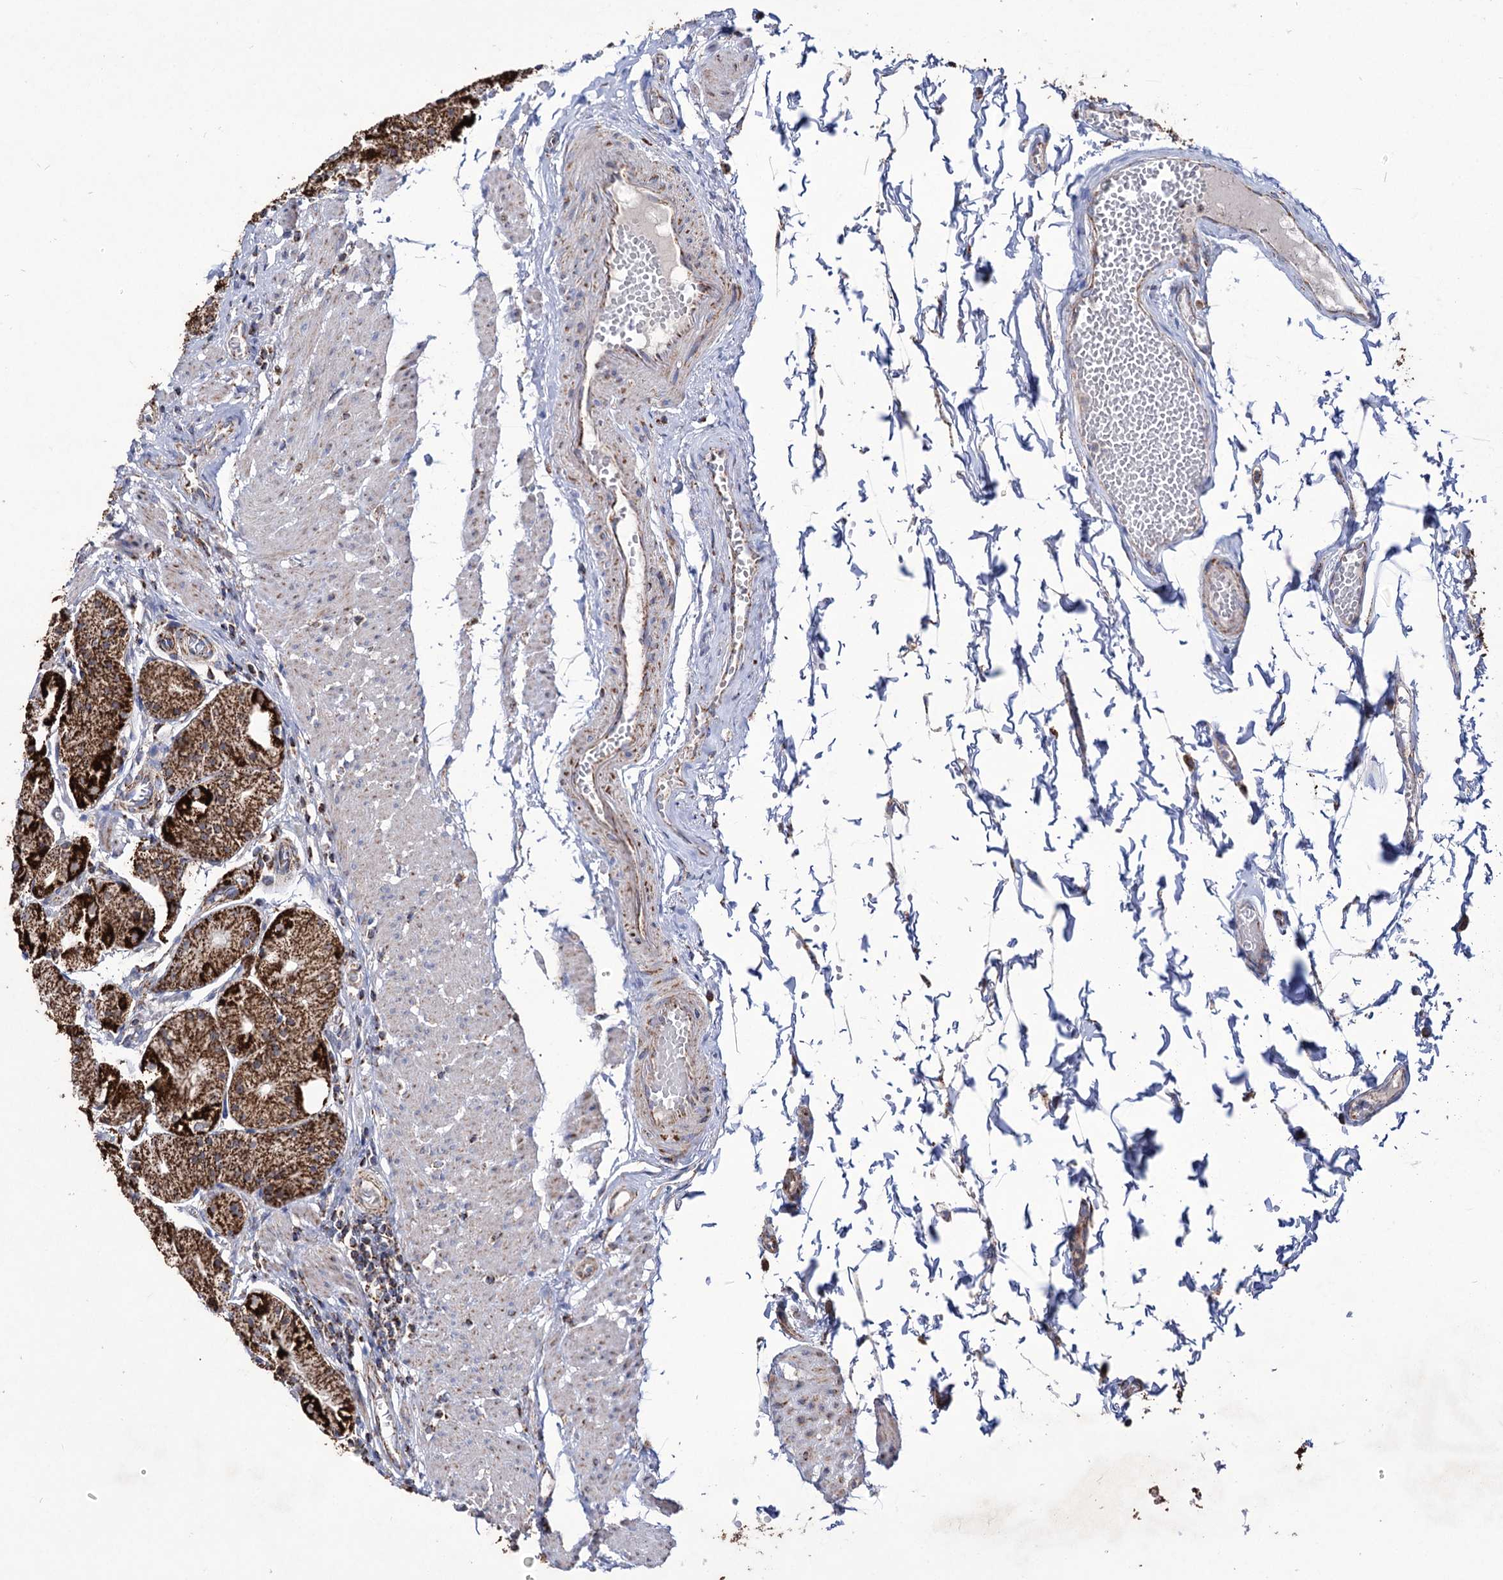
{"staining": {"intensity": "strong", "quantity": ">75%", "location": "cytoplasmic/membranous"}, "tissue": "stomach", "cell_type": "Glandular cells", "image_type": "normal", "snomed": [{"axis": "morphology", "description": "Normal tissue, NOS"}, {"axis": "topography", "description": "Stomach, upper"}], "caption": "Glandular cells display high levels of strong cytoplasmic/membranous expression in approximately >75% of cells in unremarkable human stomach.", "gene": "ABHD10", "patient": {"sex": "male", "age": 72}}